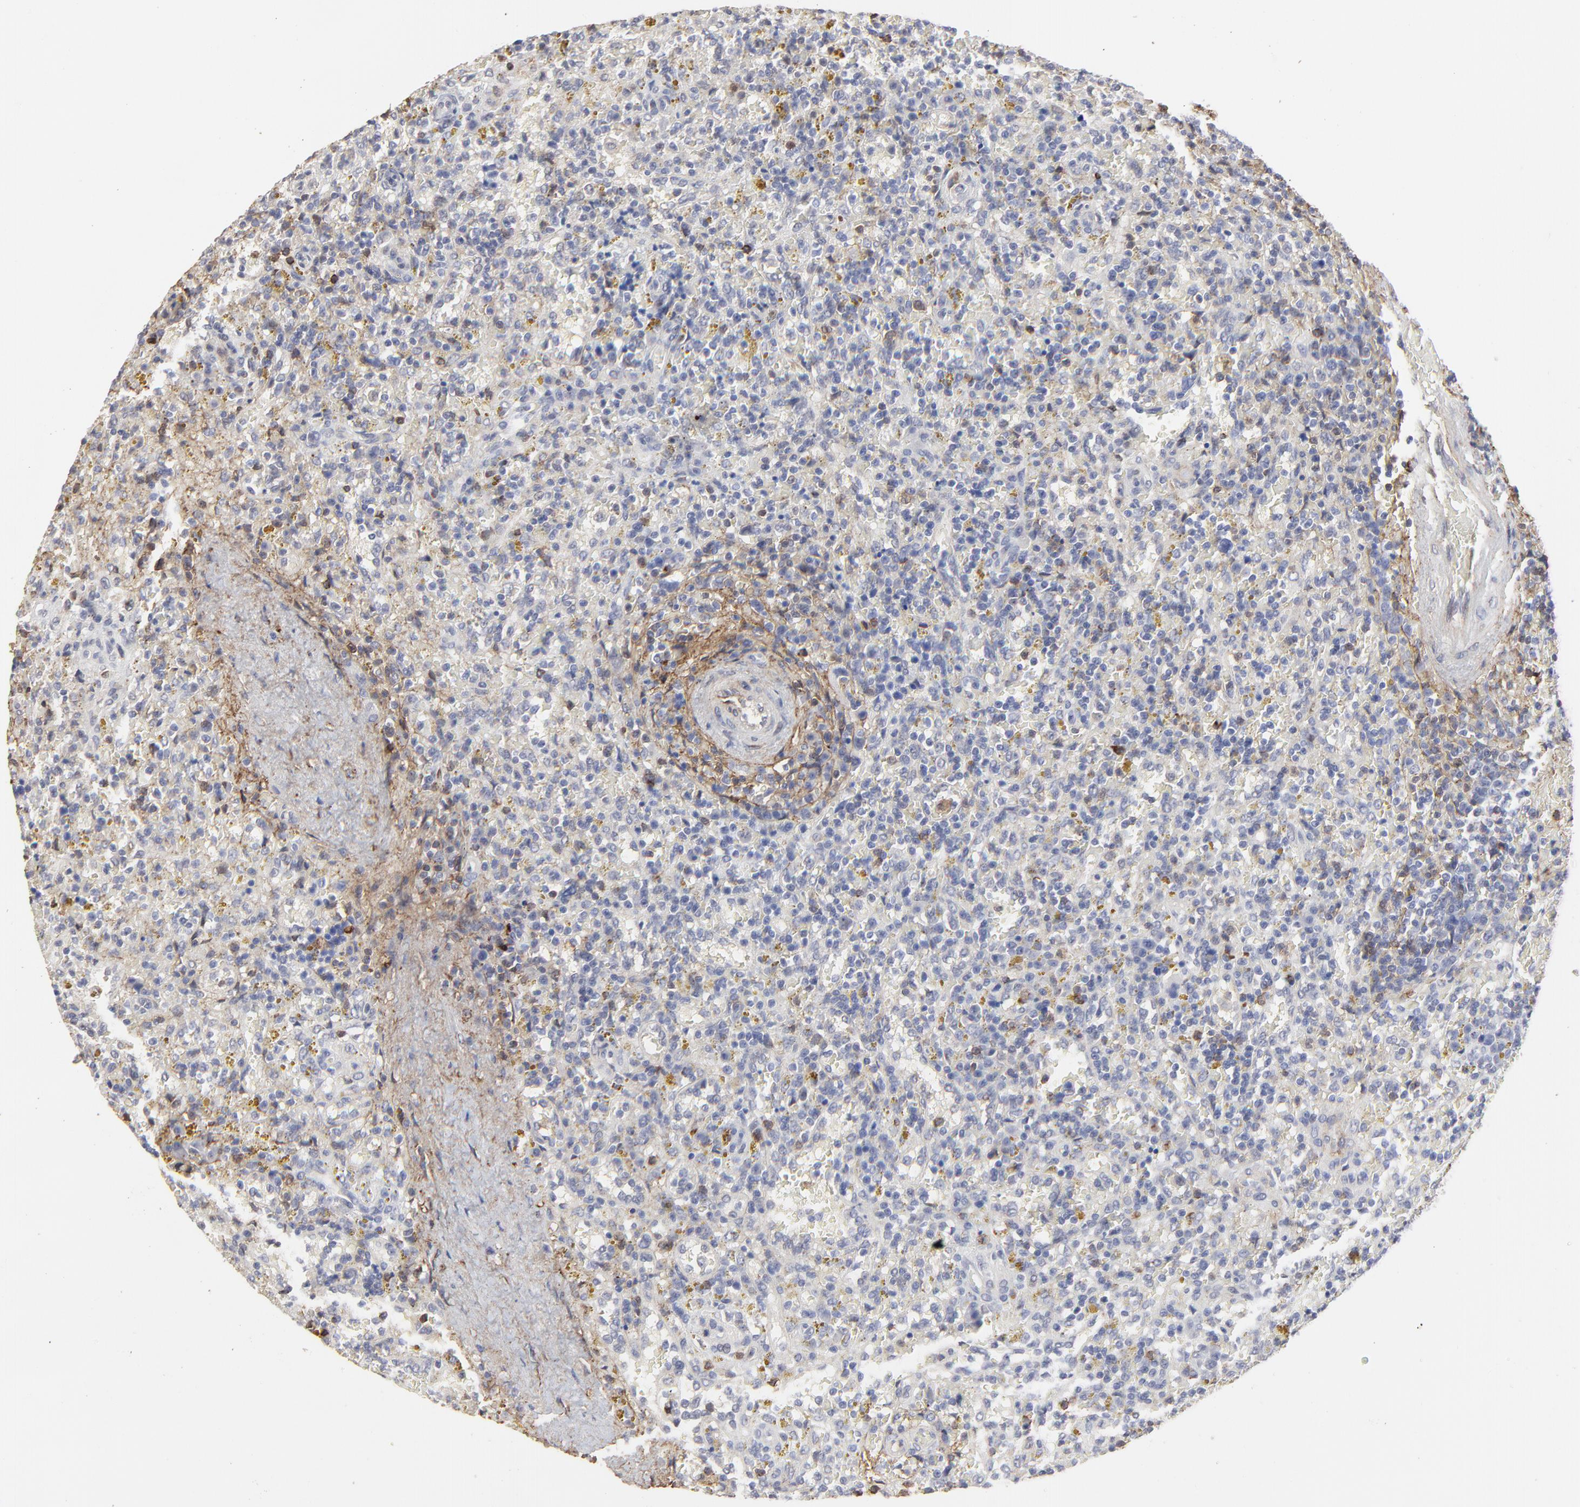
{"staining": {"intensity": "weak", "quantity": "<25%", "location": "nuclear"}, "tissue": "lymphoma", "cell_type": "Tumor cells", "image_type": "cancer", "snomed": [{"axis": "morphology", "description": "Malignant lymphoma, non-Hodgkin's type, Low grade"}, {"axis": "topography", "description": "Spleen"}], "caption": "High power microscopy histopathology image of an IHC histopathology image of lymphoma, revealing no significant expression in tumor cells.", "gene": "SLC6A14", "patient": {"sex": "female", "age": 65}}